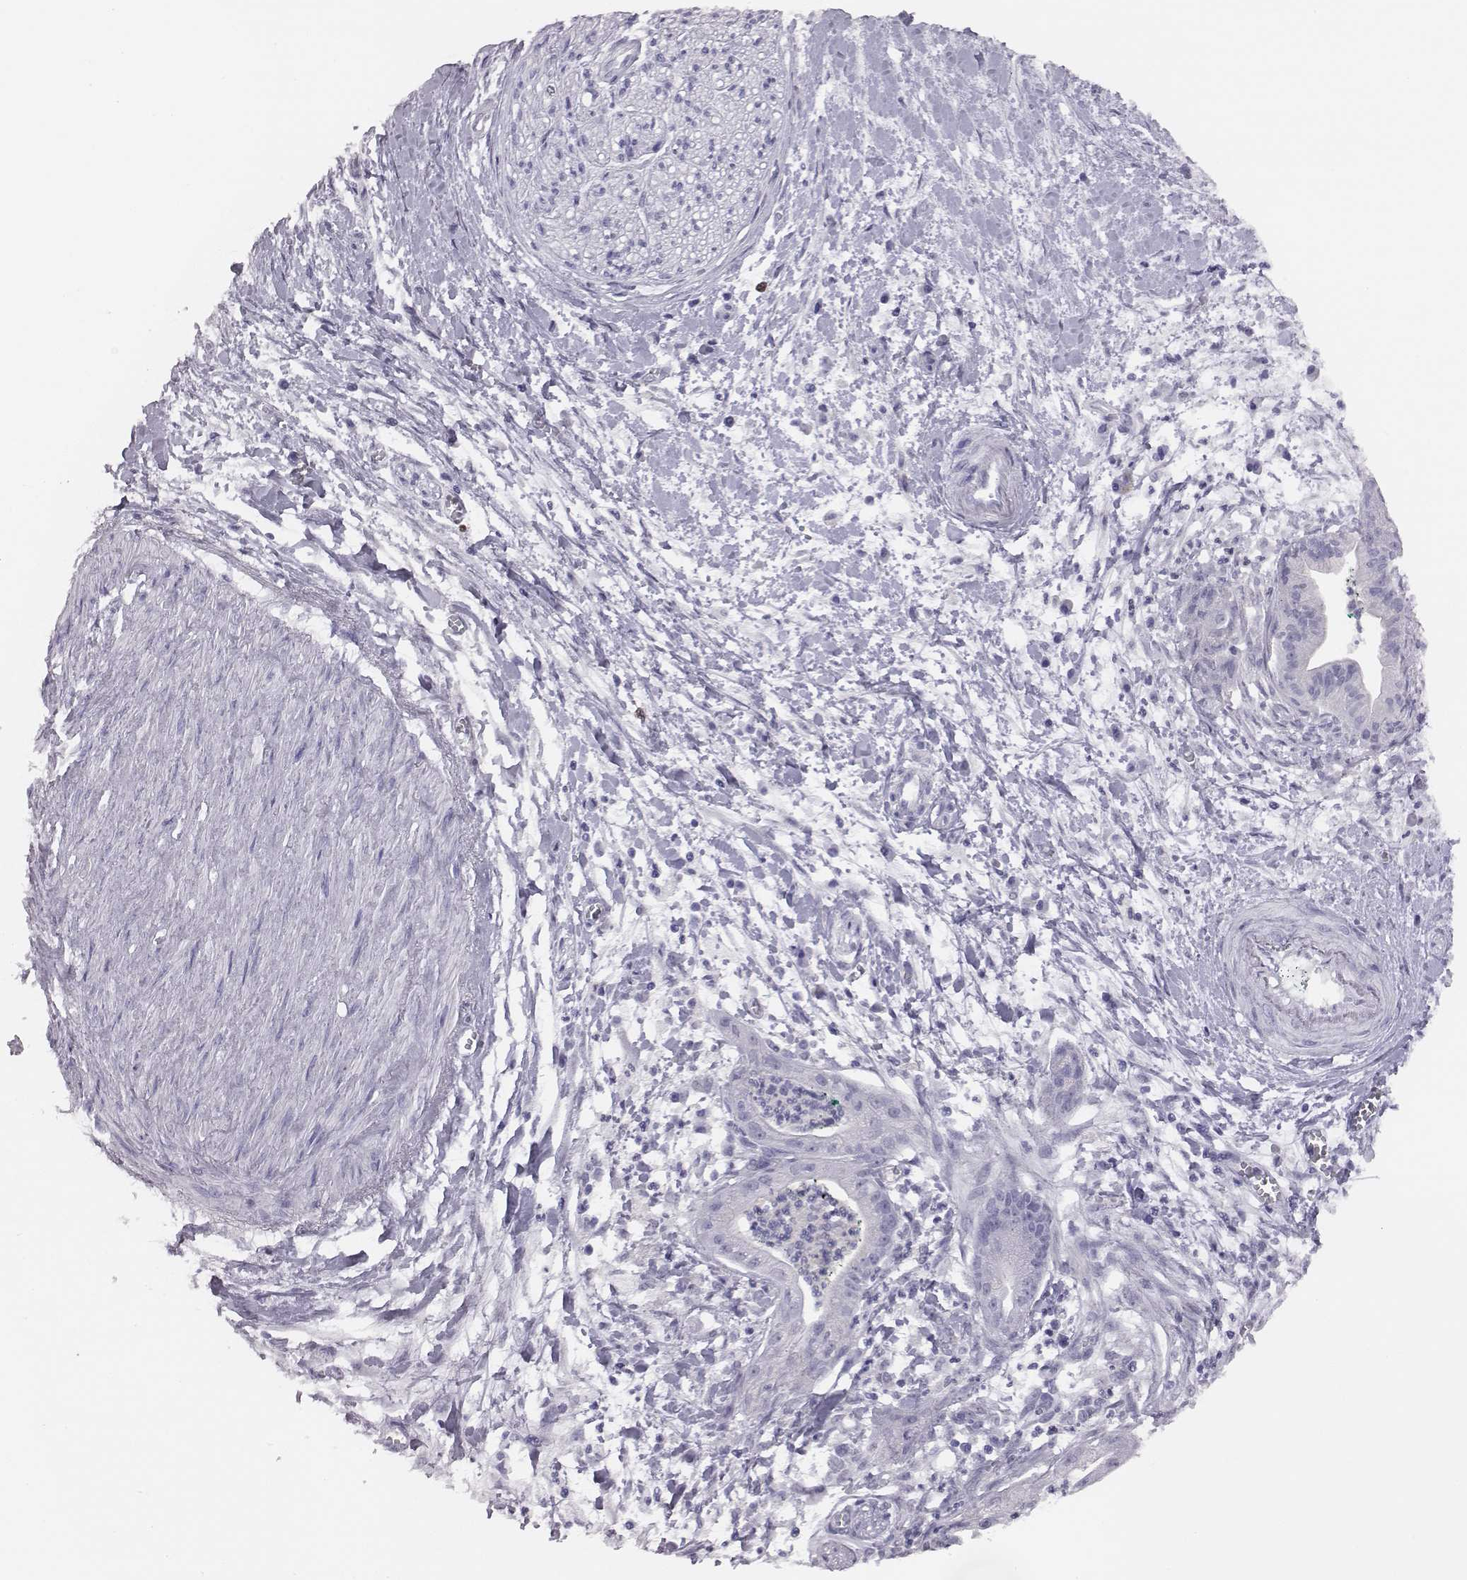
{"staining": {"intensity": "negative", "quantity": "none", "location": "none"}, "tissue": "pancreatic cancer", "cell_type": "Tumor cells", "image_type": "cancer", "snomed": [{"axis": "morphology", "description": "Normal tissue, NOS"}, {"axis": "morphology", "description": "Adenocarcinoma, NOS"}, {"axis": "topography", "description": "Lymph node"}, {"axis": "topography", "description": "Pancreas"}], "caption": "The immunohistochemistry (IHC) photomicrograph has no significant staining in tumor cells of adenocarcinoma (pancreatic) tissue.", "gene": "ACOD1", "patient": {"sex": "female", "age": 58}}